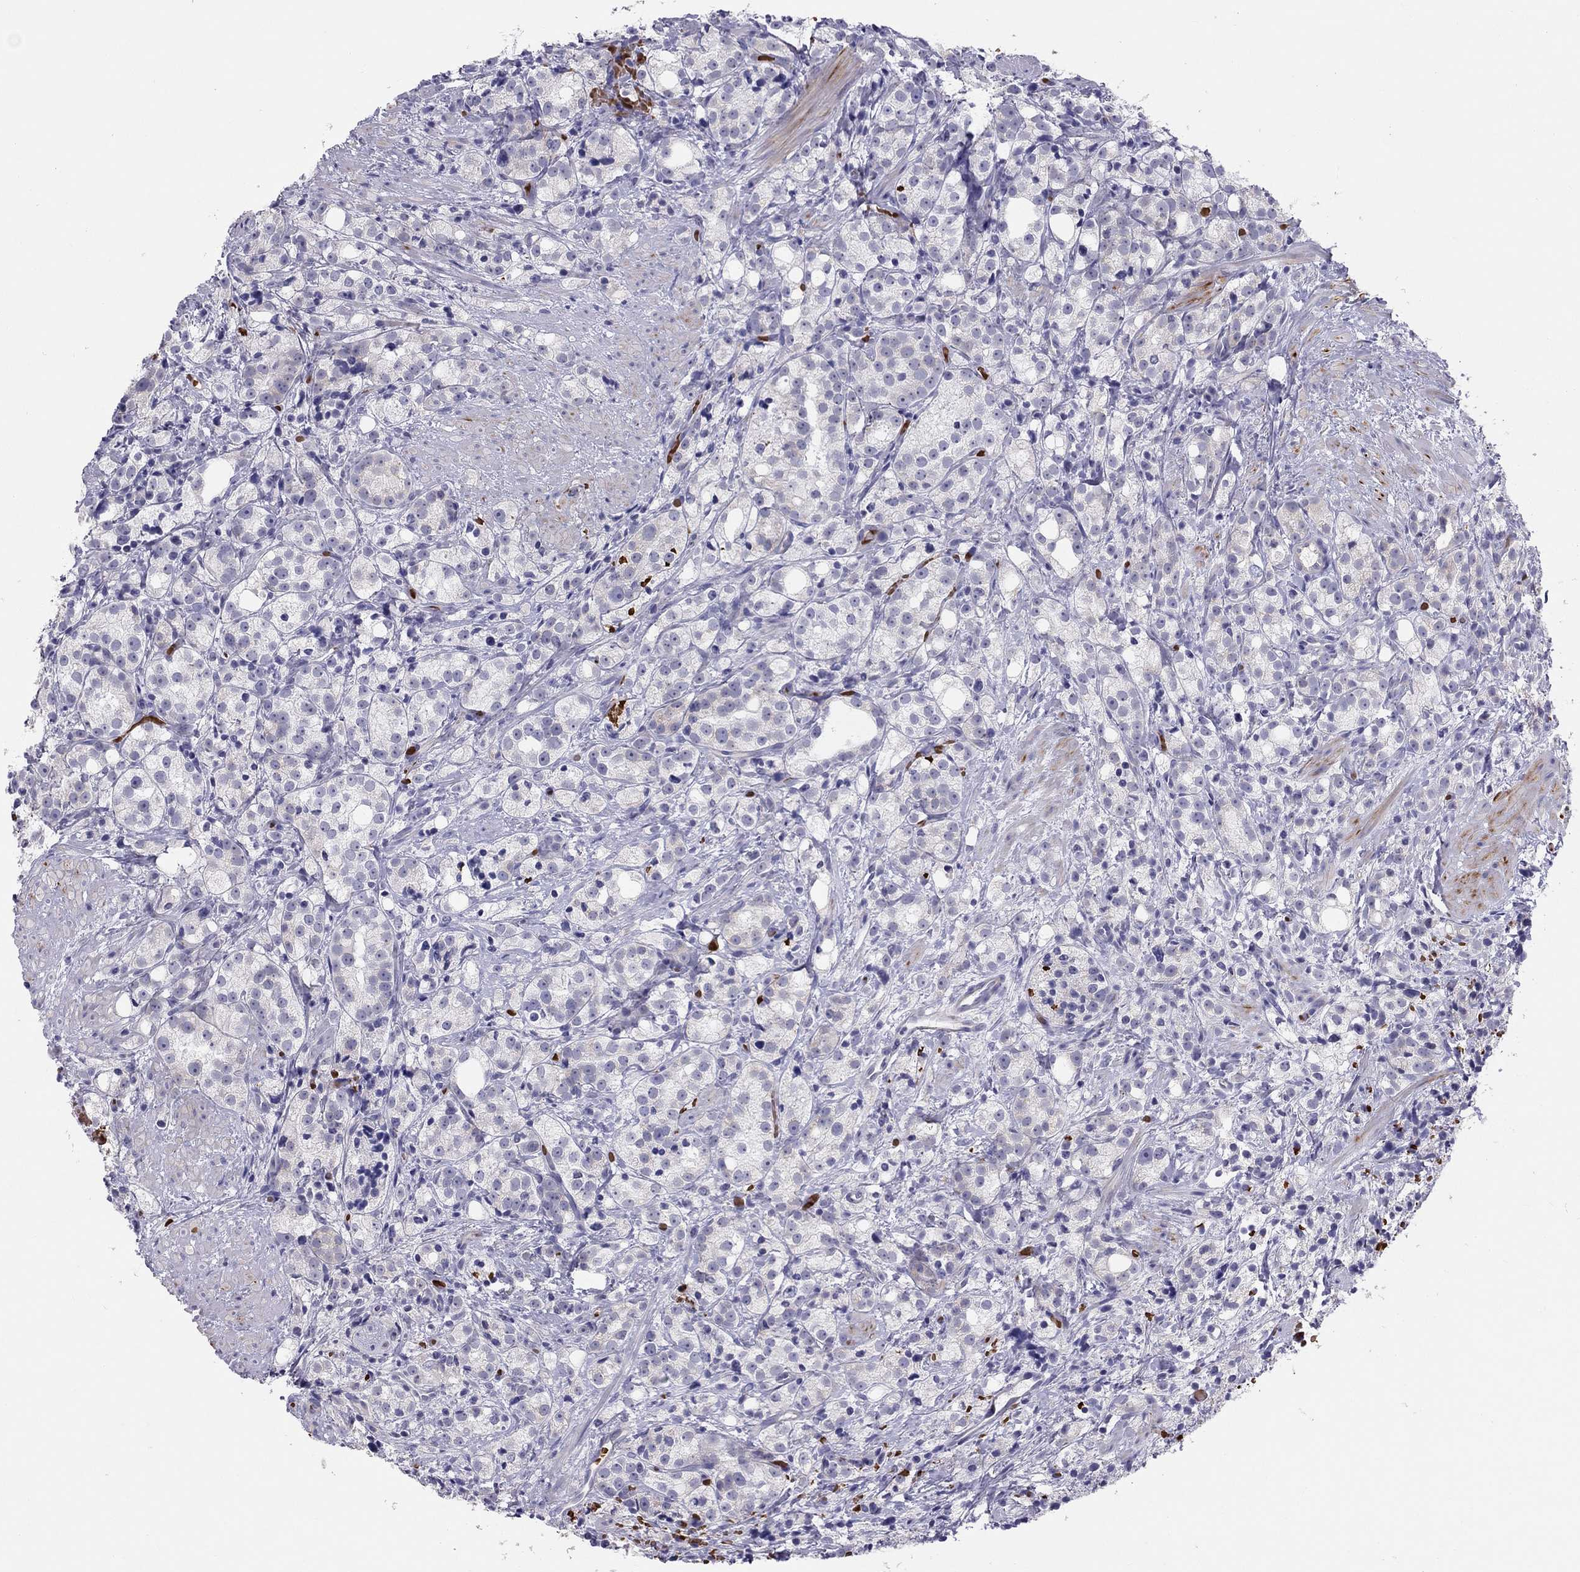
{"staining": {"intensity": "negative", "quantity": "none", "location": "none"}, "tissue": "prostate cancer", "cell_type": "Tumor cells", "image_type": "cancer", "snomed": [{"axis": "morphology", "description": "Adenocarcinoma, High grade"}, {"axis": "topography", "description": "Prostate"}], "caption": "A high-resolution image shows immunohistochemistry staining of prostate high-grade adenocarcinoma, which shows no significant positivity in tumor cells.", "gene": "FRMD1", "patient": {"sex": "male", "age": 53}}